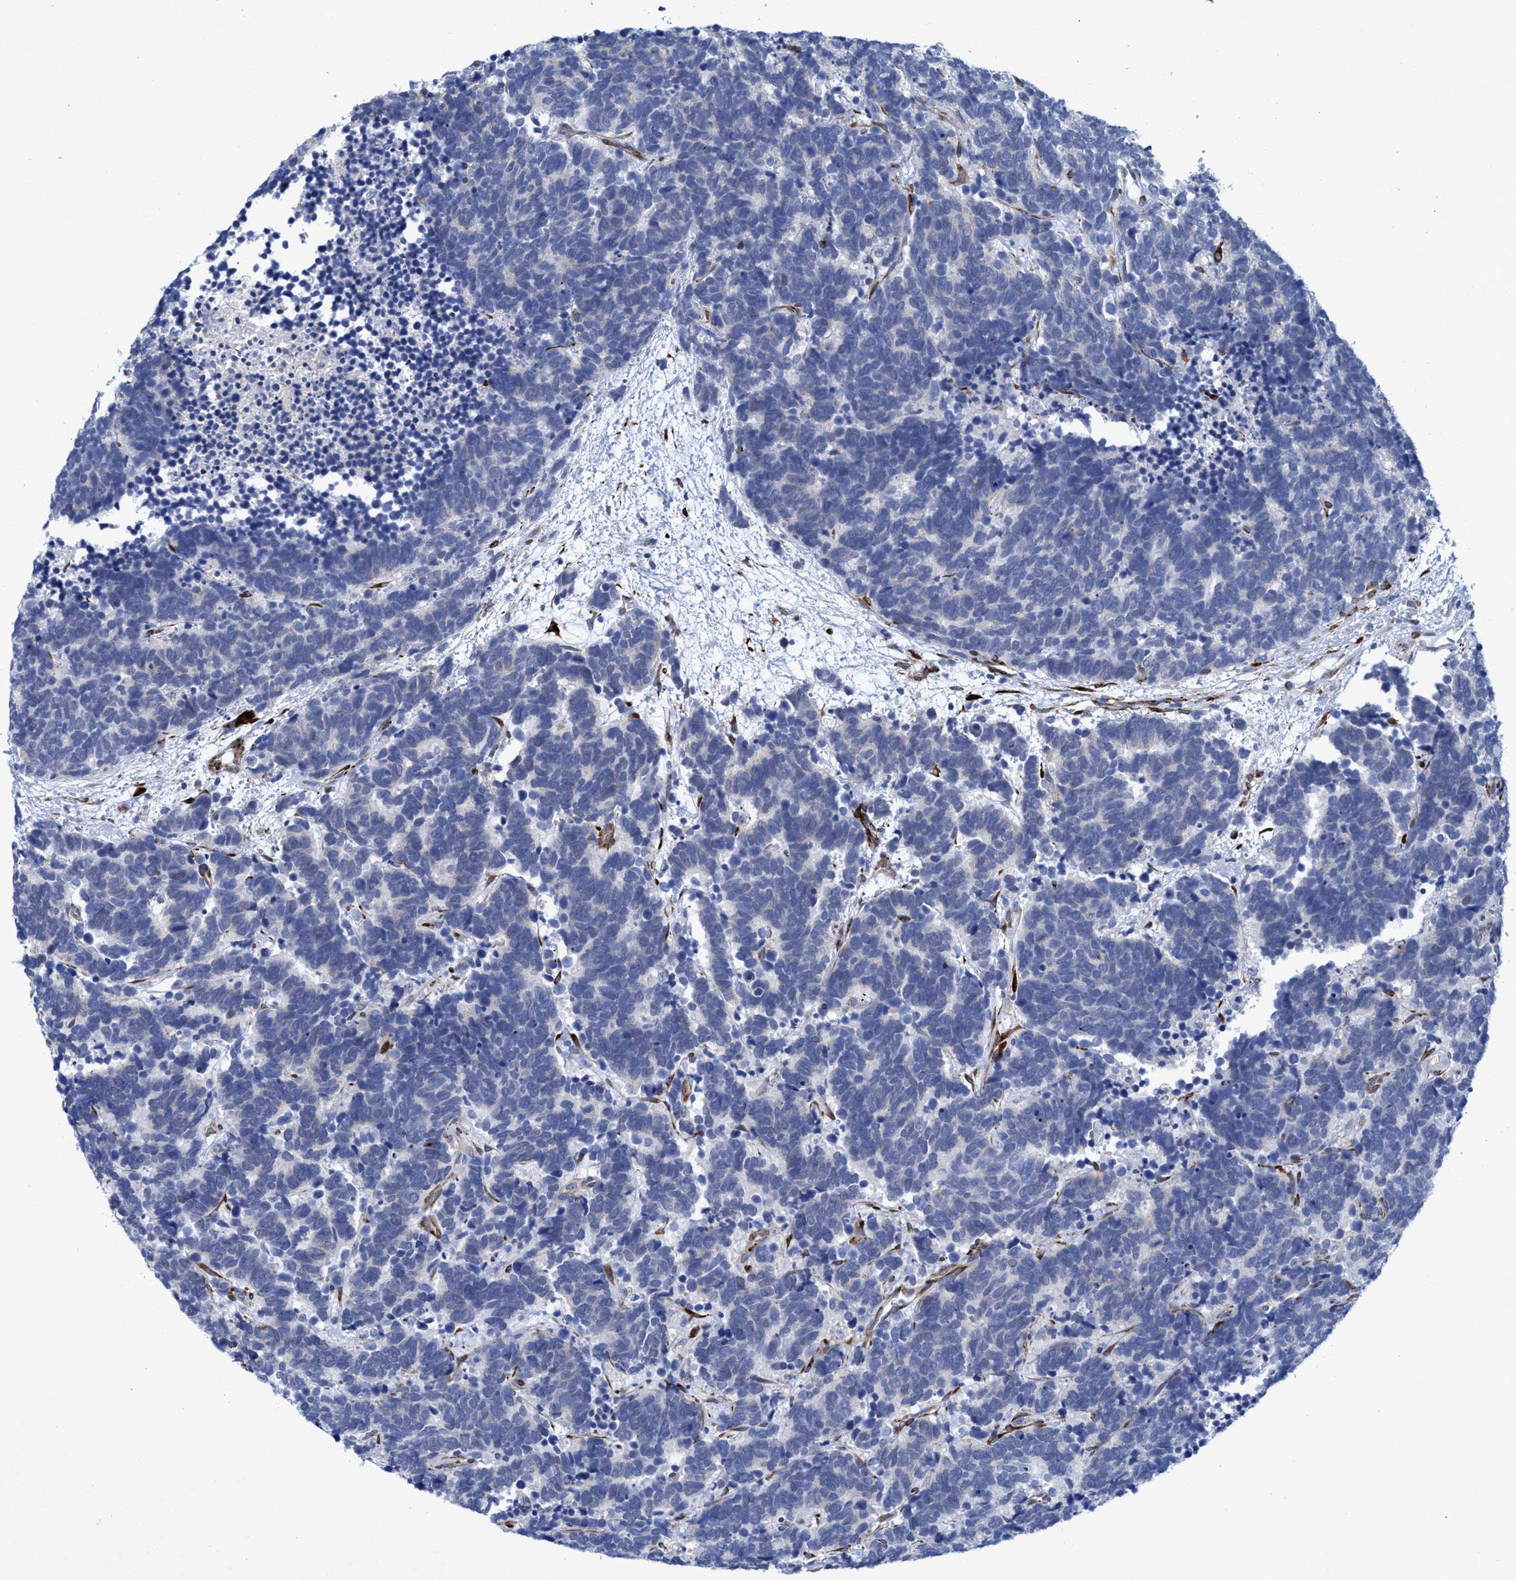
{"staining": {"intensity": "negative", "quantity": "none", "location": "none"}, "tissue": "carcinoid", "cell_type": "Tumor cells", "image_type": "cancer", "snomed": [{"axis": "morphology", "description": "Carcinoma, NOS"}, {"axis": "morphology", "description": "Carcinoid, malignant, NOS"}, {"axis": "topography", "description": "Urinary bladder"}], "caption": "Immunohistochemistry histopathology image of carcinoid stained for a protein (brown), which demonstrates no expression in tumor cells.", "gene": "SLC43A2", "patient": {"sex": "male", "age": 57}}